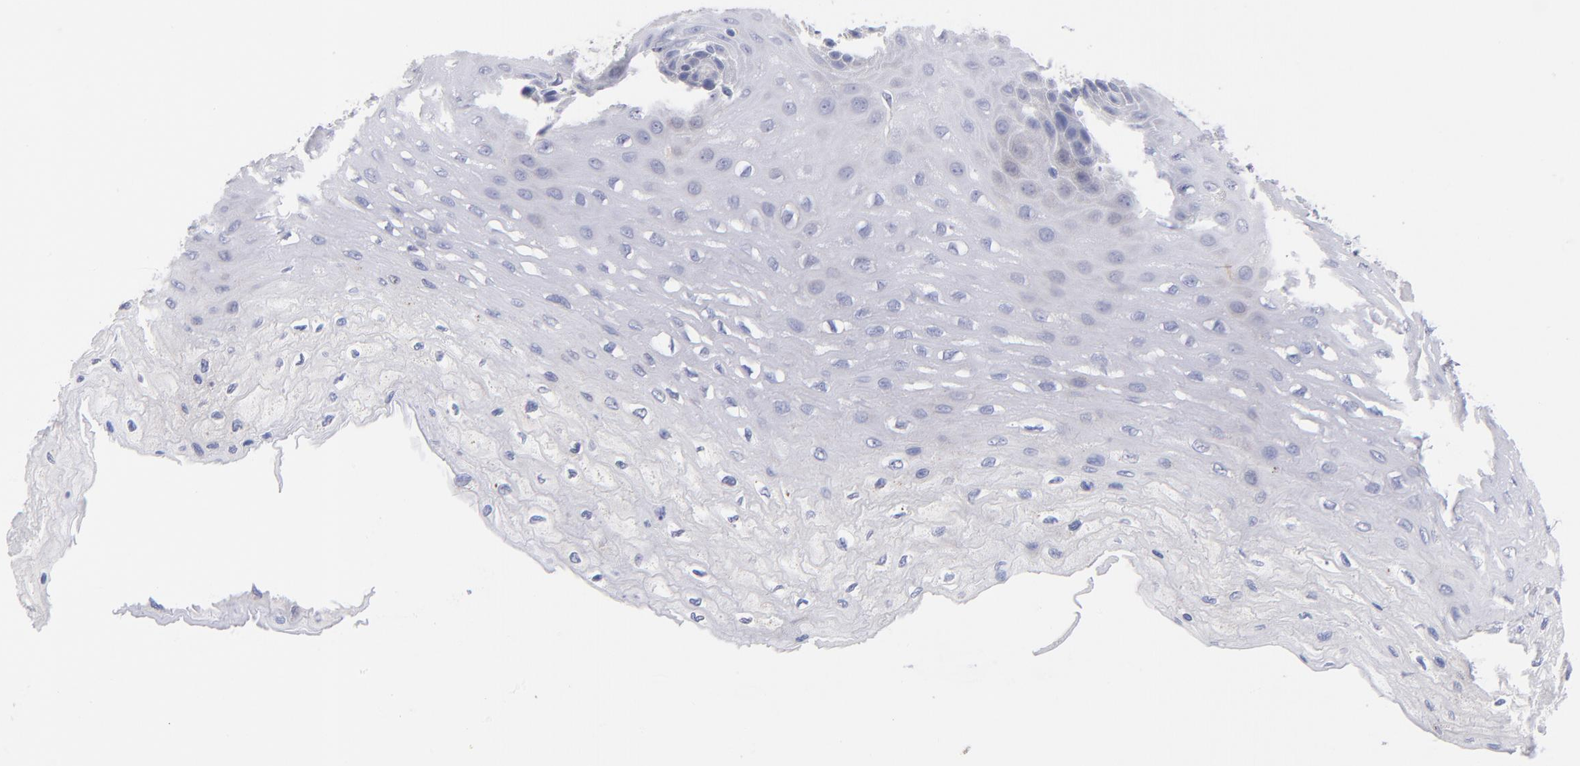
{"staining": {"intensity": "weak", "quantity": "<25%", "location": "nuclear"}, "tissue": "esophagus", "cell_type": "Squamous epithelial cells", "image_type": "normal", "snomed": [{"axis": "morphology", "description": "Normal tissue, NOS"}, {"axis": "topography", "description": "Esophagus"}], "caption": "Protein analysis of benign esophagus exhibits no significant staining in squamous epithelial cells. The staining is performed using DAB (3,3'-diaminobenzidine) brown chromogen with nuclei counter-stained in using hematoxylin.", "gene": "BID", "patient": {"sex": "female", "age": 72}}